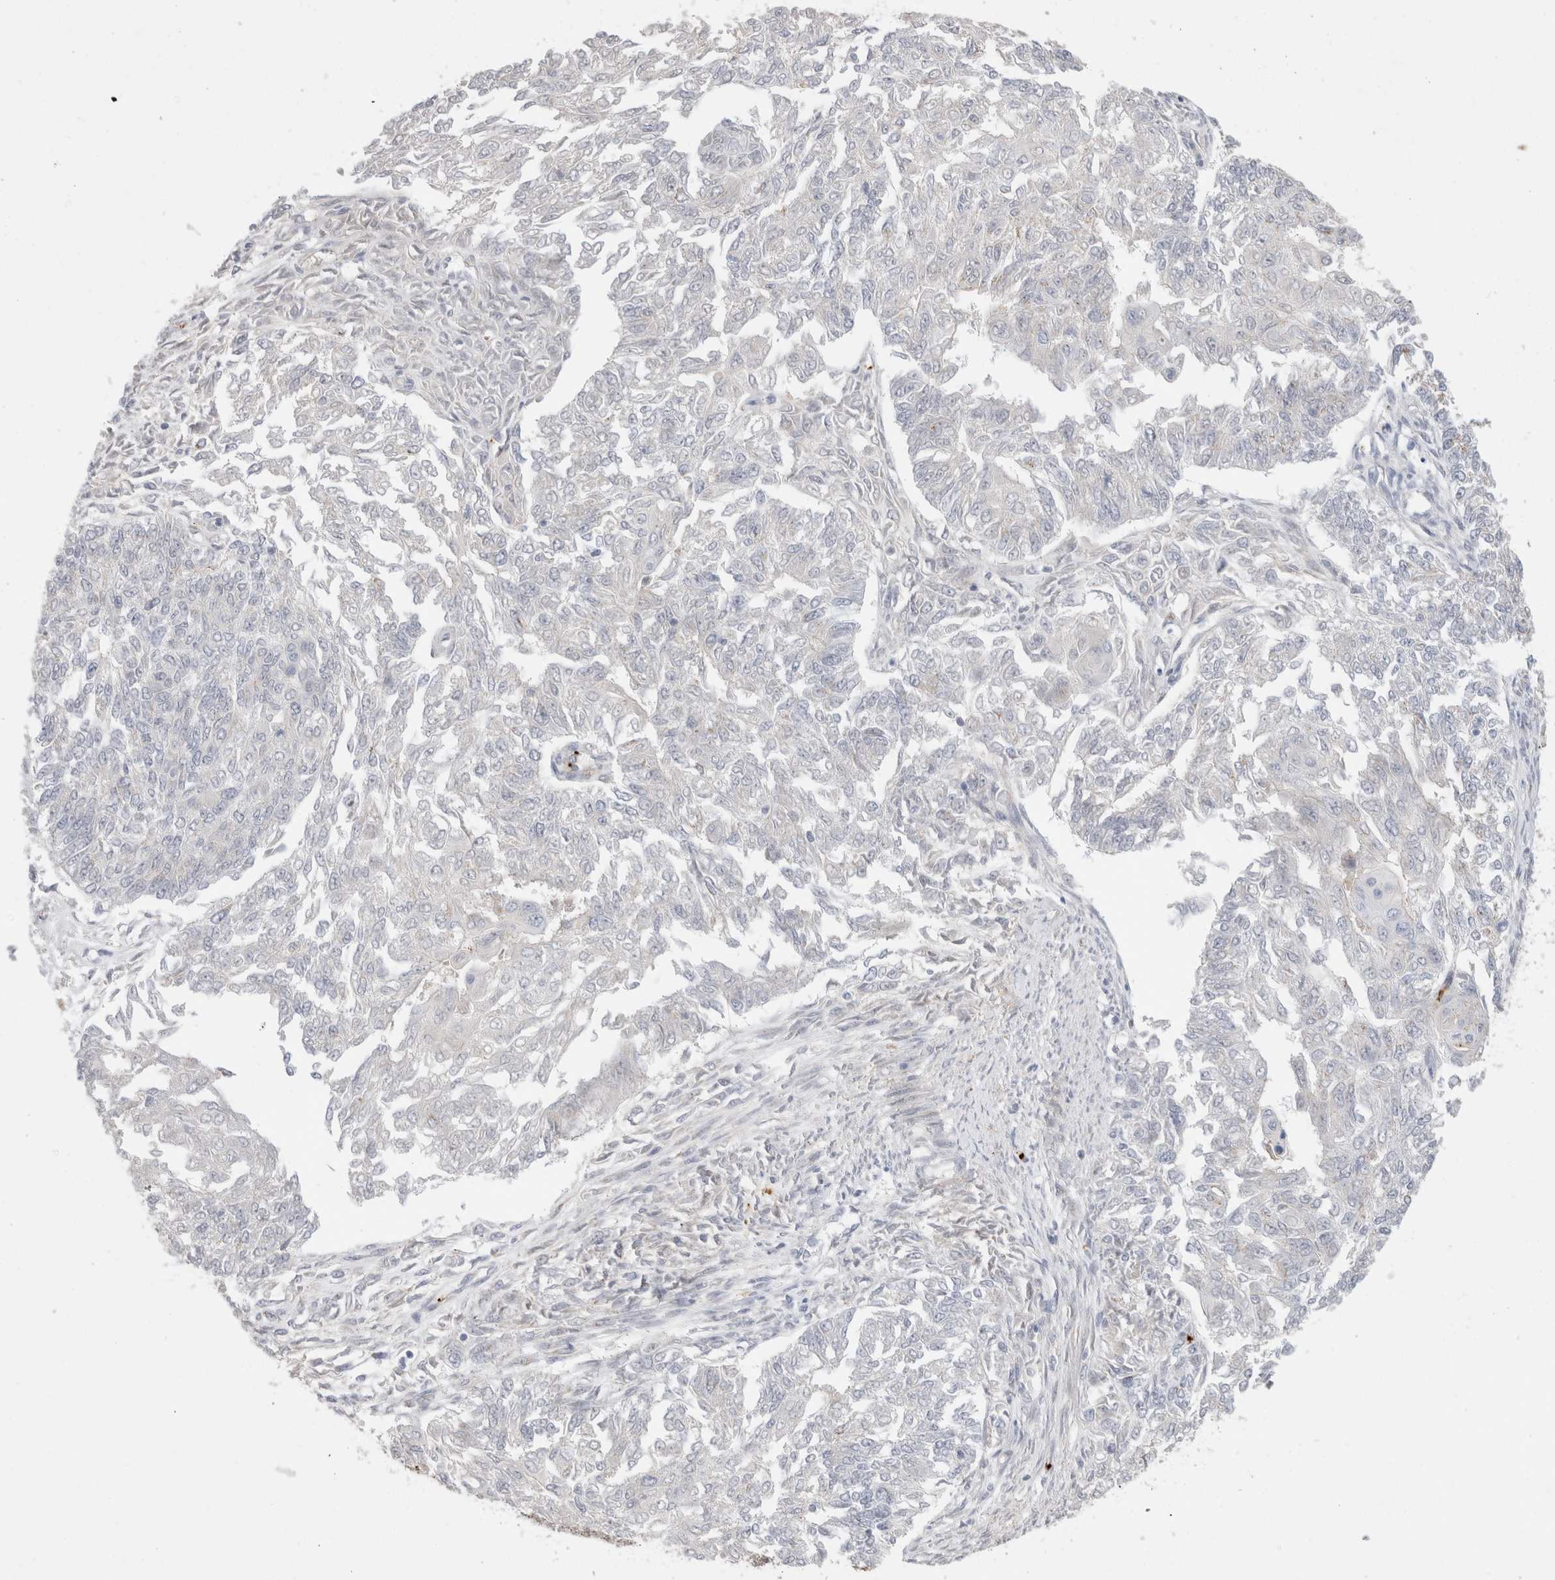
{"staining": {"intensity": "negative", "quantity": "none", "location": "none"}, "tissue": "endometrial cancer", "cell_type": "Tumor cells", "image_type": "cancer", "snomed": [{"axis": "morphology", "description": "Adenocarcinoma, NOS"}, {"axis": "topography", "description": "Endometrium"}], "caption": "The histopathology image displays no significant staining in tumor cells of endometrial adenocarcinoma.", "gene": "VPS28", "patient": {"sex": "female", "age": 32}}